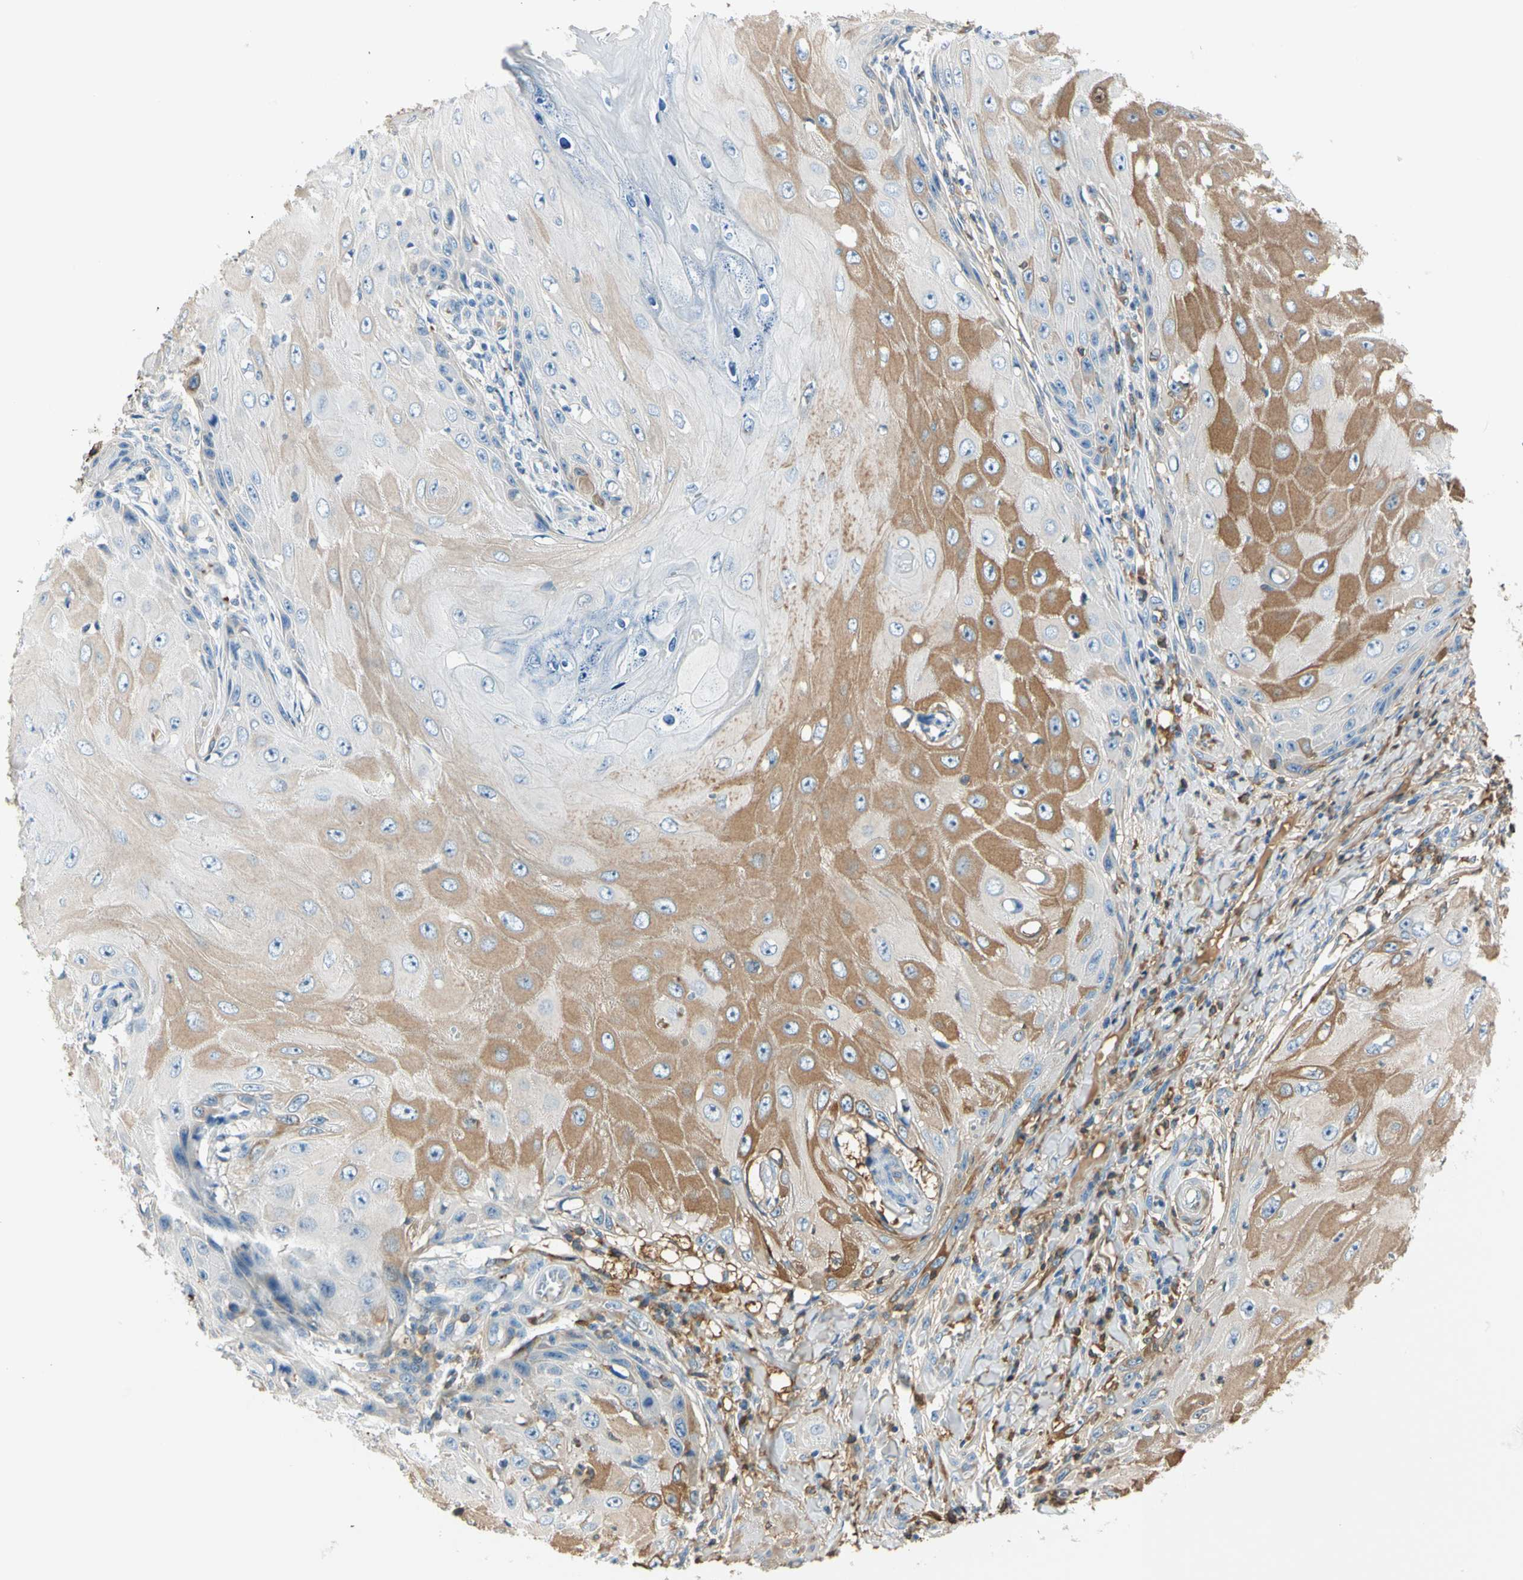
{"staining": {"intensity": "moderate", "quantity": "25%-75%", "location": "cytoplasmic/membranous"}, "tissue": "skin cancer", "cell_type": "Tumor cells", "image_type": "cancer", "snomed": [{"axis": "morphology", "description": "Squamous cell carcinoma, NOS"}, {"axis": "topography", "description": "Skin"}], "caption": "Skin cancer (squamous cell carcinoma) was stained to show a protein in brown. There is medium levels of moderate cytoplasmic/membranous positivity in approximately 25%-75% of tumor cells.", "gene": "LAMB3", "patient": {"sex": "female", "age": 73}}